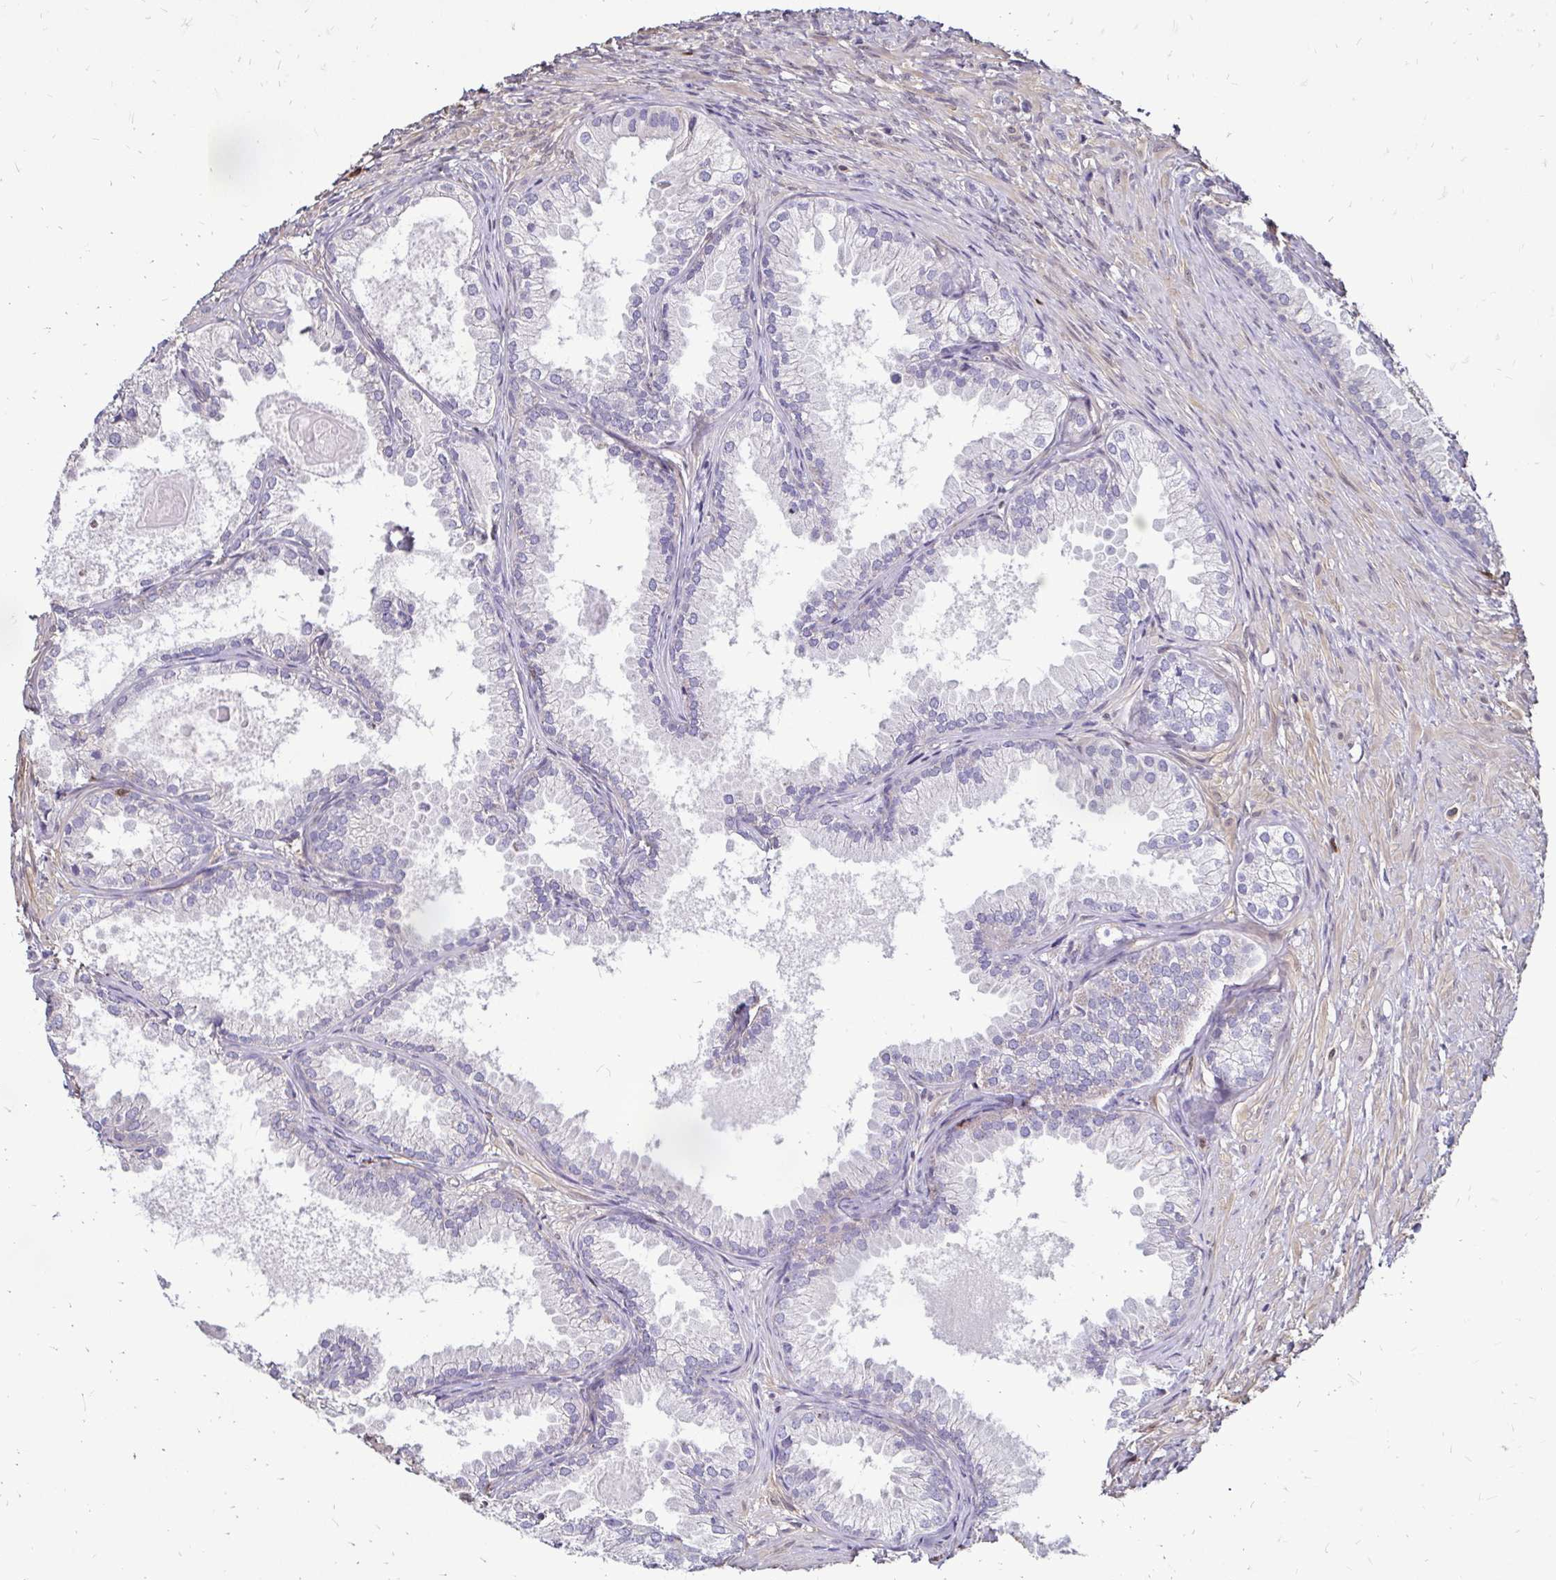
{"staining": {"intensity": "negative", "quantity": "none", "location": "none"}, "tissue": "prostate cancer", "cell_type": "Tumor cells", "image_type": "cancer", "snomed": [{"axis": "morphology", "description": "Adenocarcinoma, High grade"}, {"axis": "topography", "description": "Prostate"}], "caption": "This is an immunohistochemistry histopathology image of adenocarcinoma (high-grade) (prostate). There is no expression in tumor cells.", "gene": "ZFP1", "patient": {"sex": "male", "age": 83}}